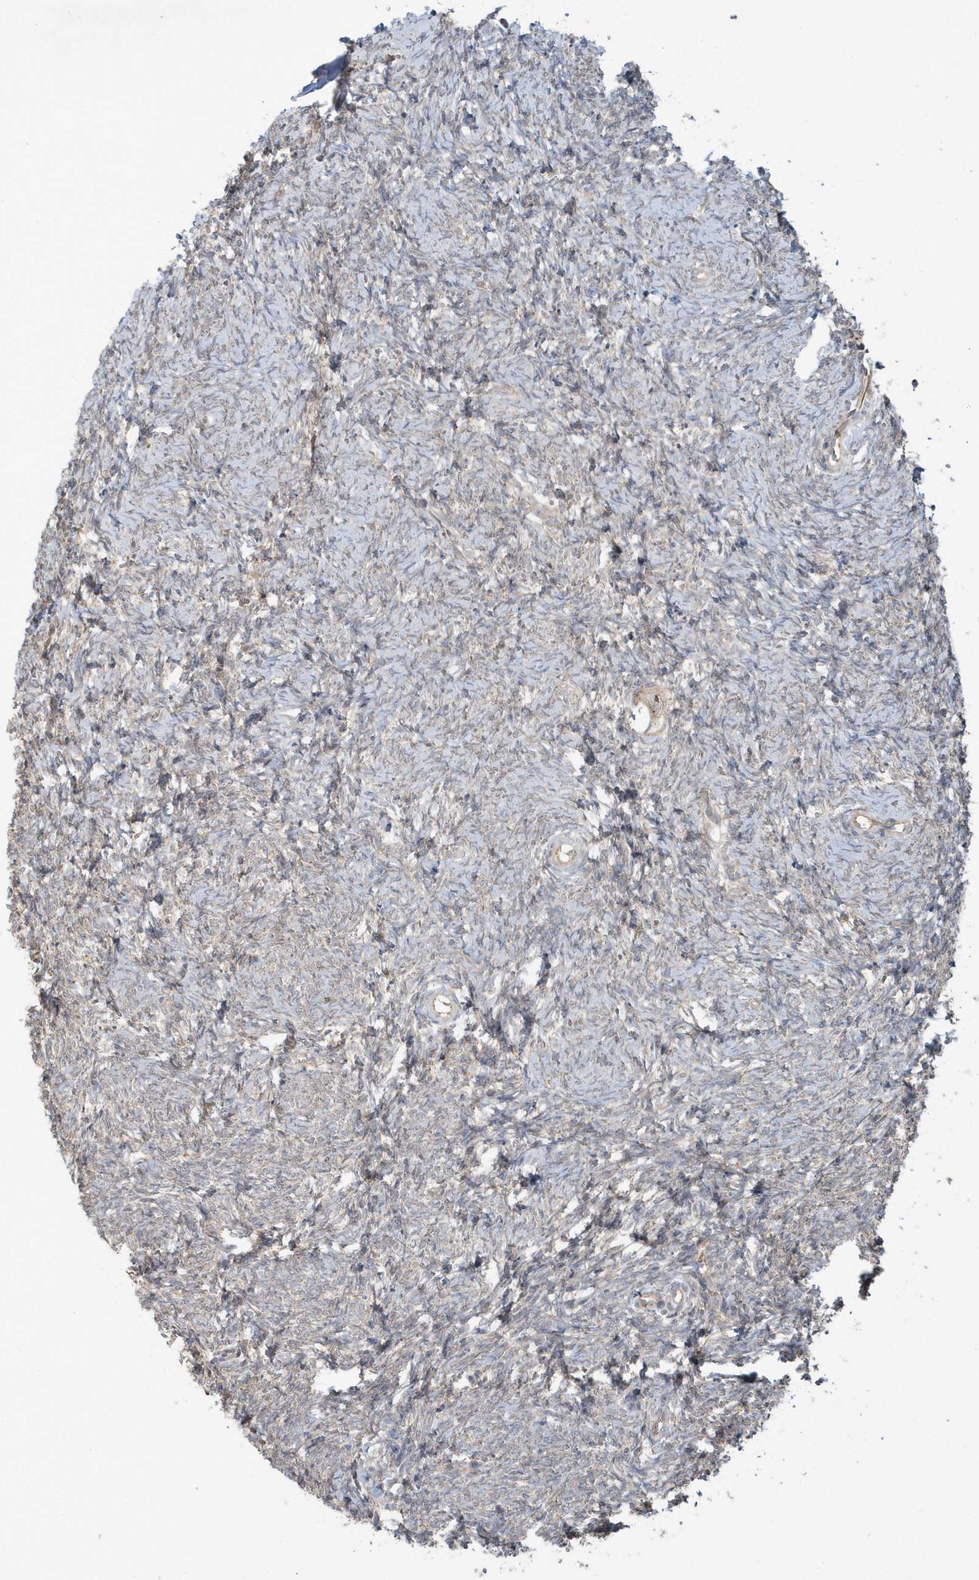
{"staining": {"intensity": "moderate", "quantity": ">75%", "location": "cytoplasmic/membranous"}, "tissue": "ovary", "cell_type": "Follicle cells", "image_type": "normal", "snomed": [{"axis": "morphology", "description": "Normal tissue, NOS"}, {"axis": "morphology", "description": "Cyst, NOS"}, {"axis": "topography", "description": "Ovary"}], "caption": "Moderate cytoplasmic/membranous staining is appreciated in approximately >75% of follicle cells in unremarkable ovary.", "gene": "THG1L", "patient": {"sex": "female", "age": 33}}